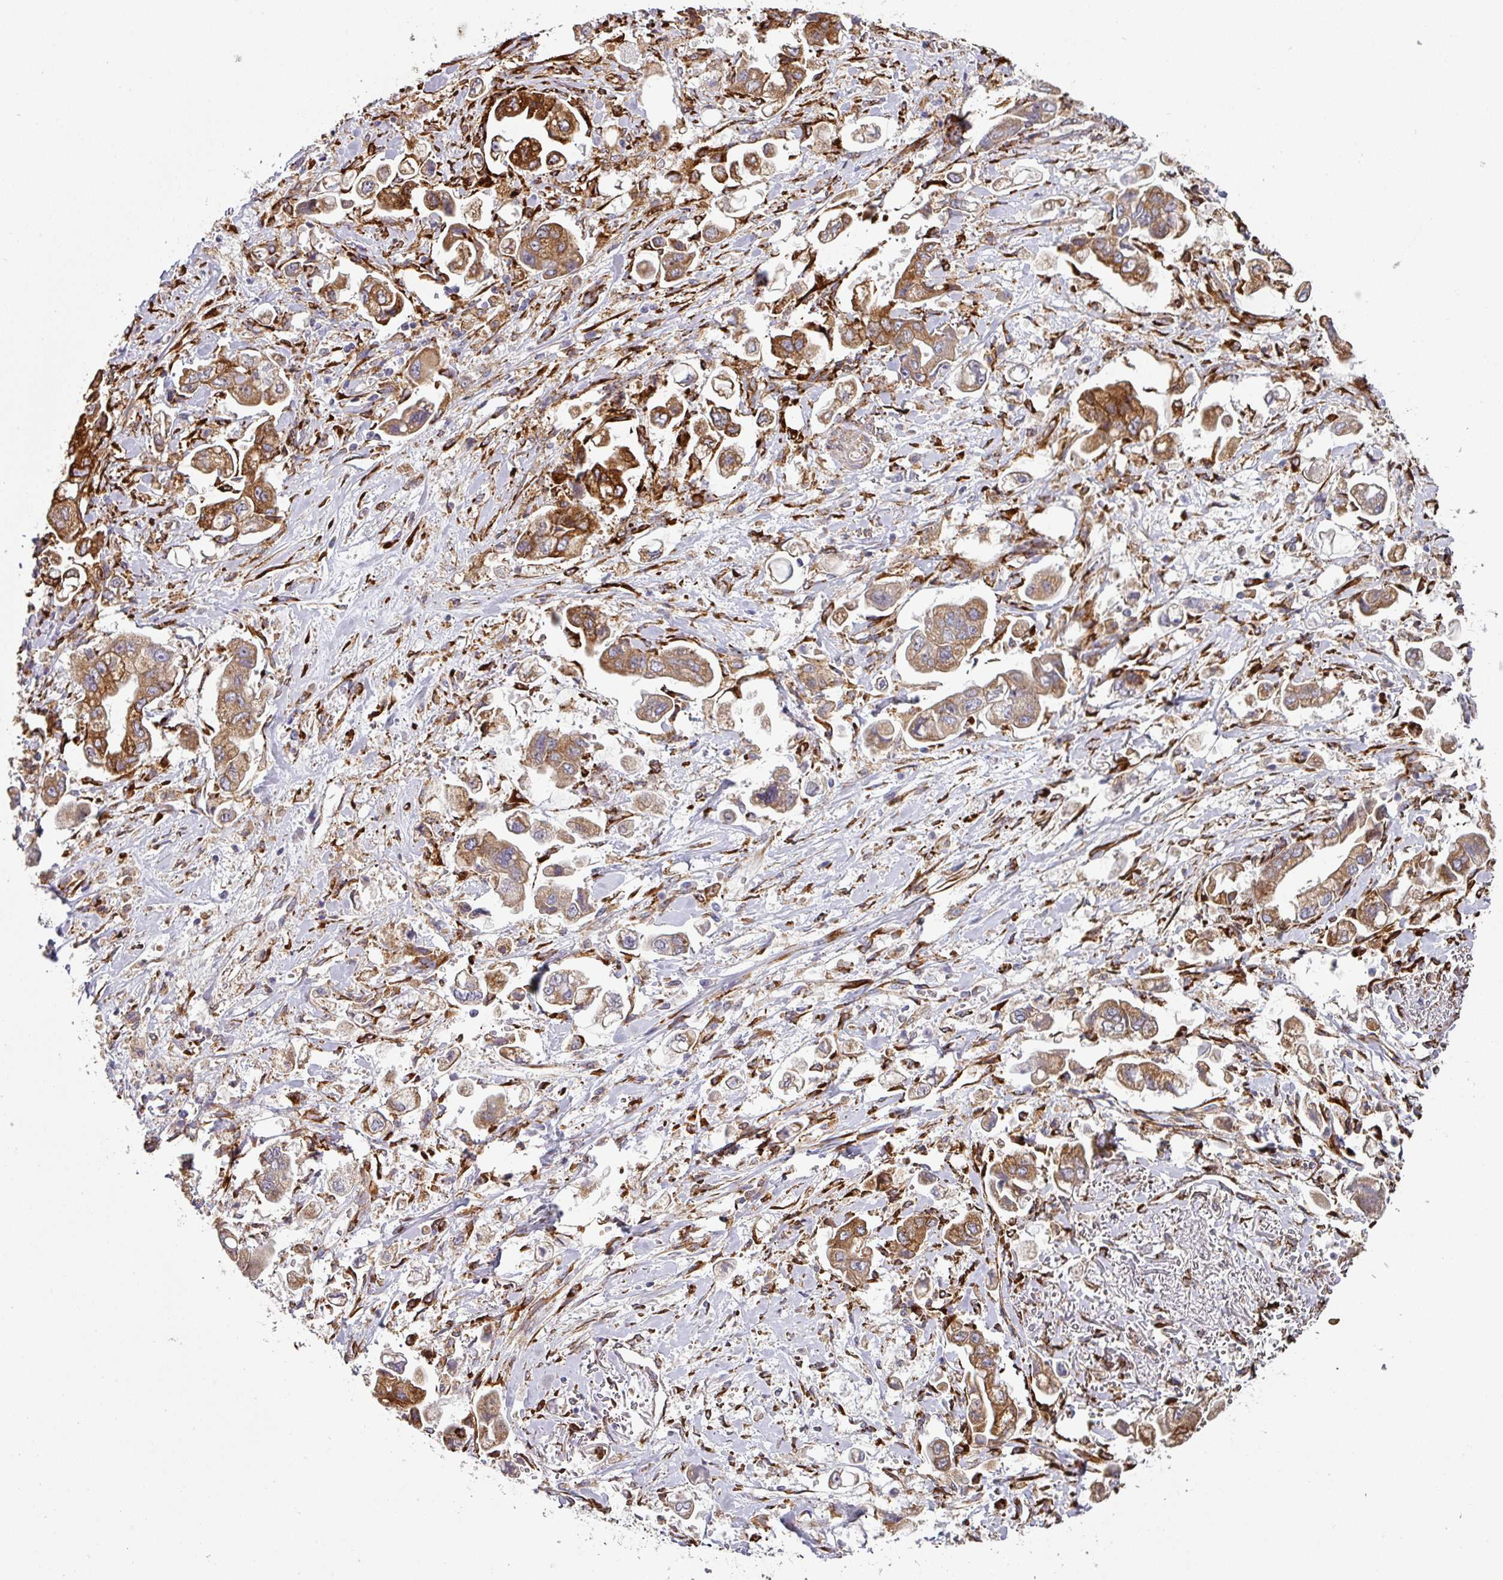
{"staining": {"intensity": "moderate", "quantity": ">75%", "location": "cytoplasmic/membranous"}, "tissue": "stomach cancer", "cell_type": "Tumor cells", "image_type": "cancer", "snomed": [{"axis": "morphology", "description": "Adenocarcinoma, NOS"}, {"axis": "topography", "description": "Stomach"}], "caption": "Immunohistochemistry (IHC) photomicrograph of human stomach adenocarcinoma stained for a protein (brown), which demonstrates medium levels of moderate cytoplasmic/membranous positivity in approximately >75% of tumor cells.", "gene": "ZNF268", "patient": {"sex": "male", "age": 62}}